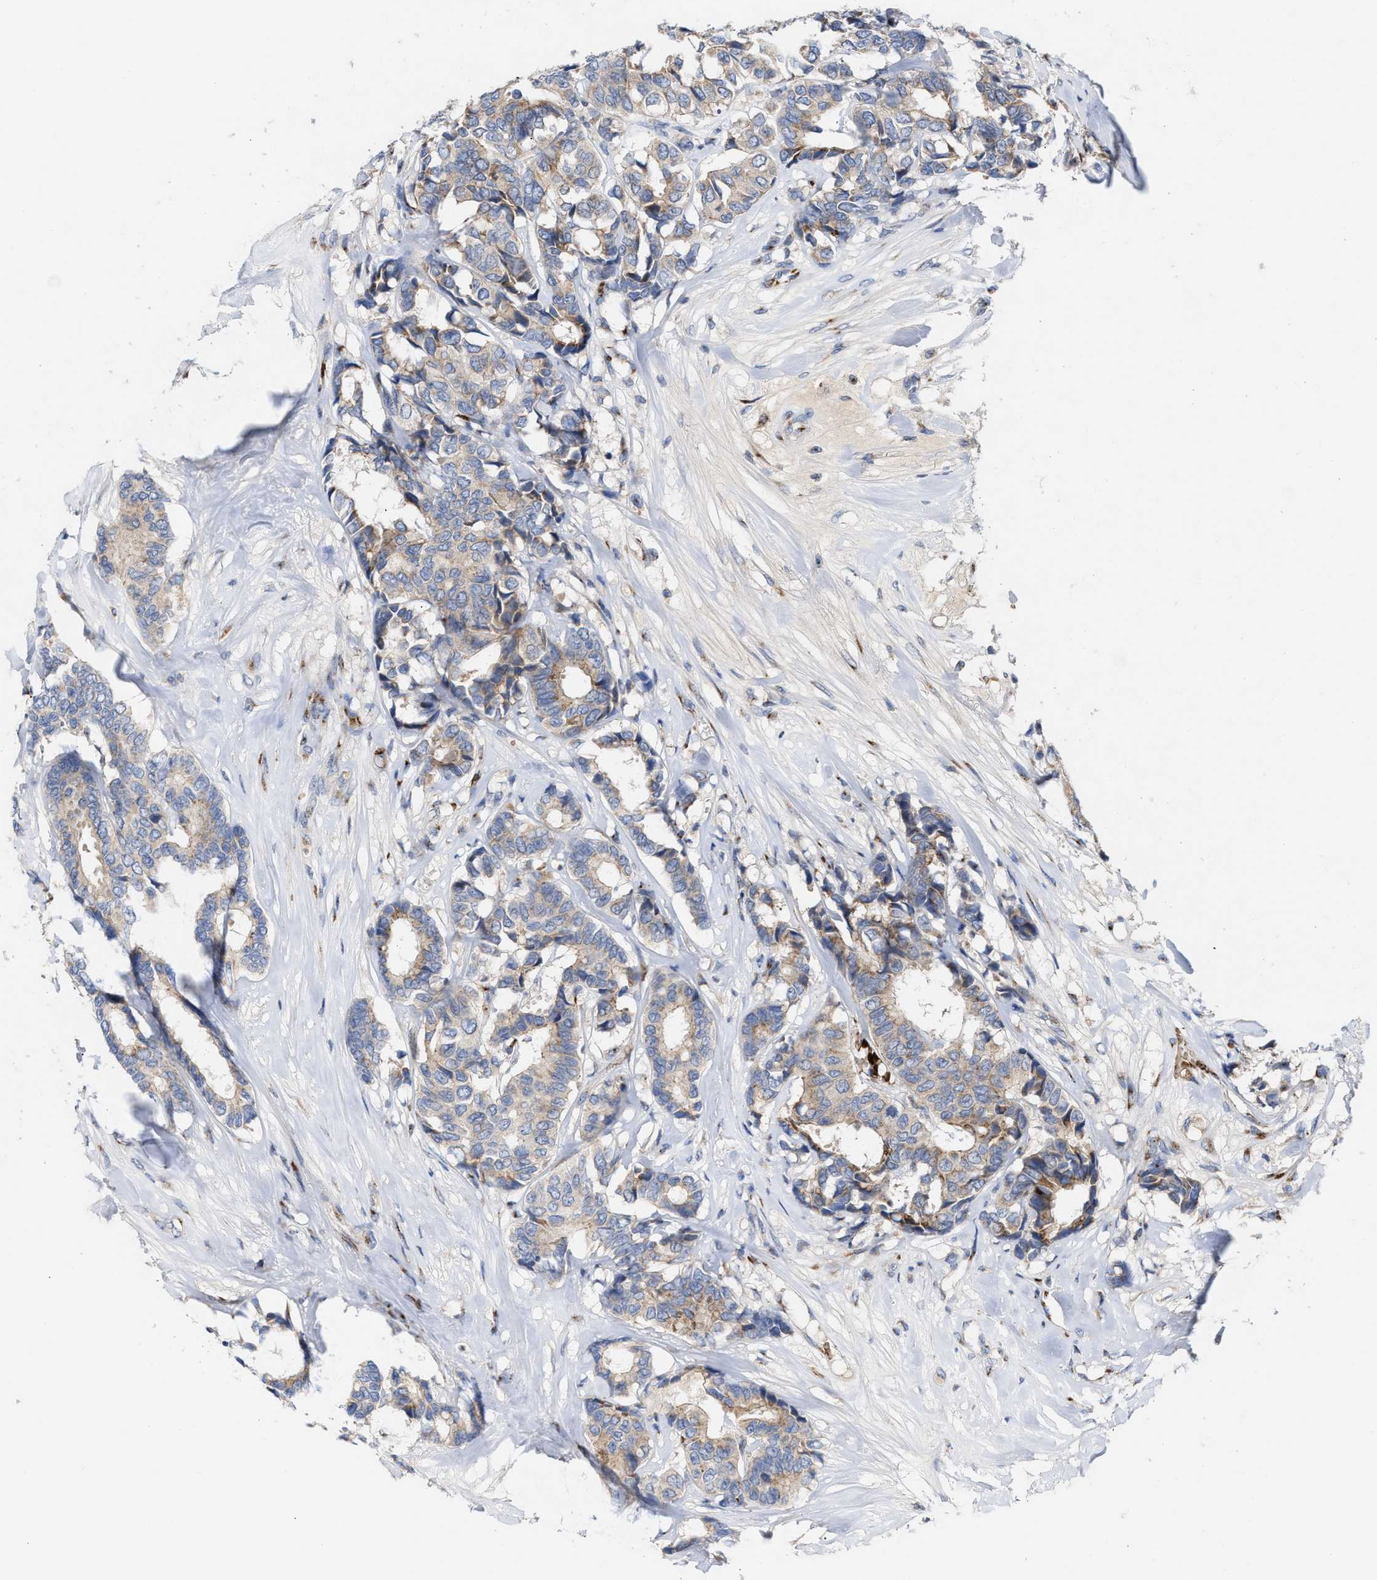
{"staining": {"intensity": "weak", "quantity": ">75%", "location": "cytoplasmic/membranous"}, "tissue": "breast cancer", "cell_type": "Tumor cells", "image_type": "cancer", "snomed": [{"axis": "morphology", "description": "Duct carcinoma"}, {"axis": "topography", "description": "Breast"}], "caption": "Protein expression analysis of human breast cancer reveals weak cytoplasmic/membranous positivity in approximately >75% of tumor cells.", "gene": "CCL2", "patient": {"sex": "female", "age": 87}}